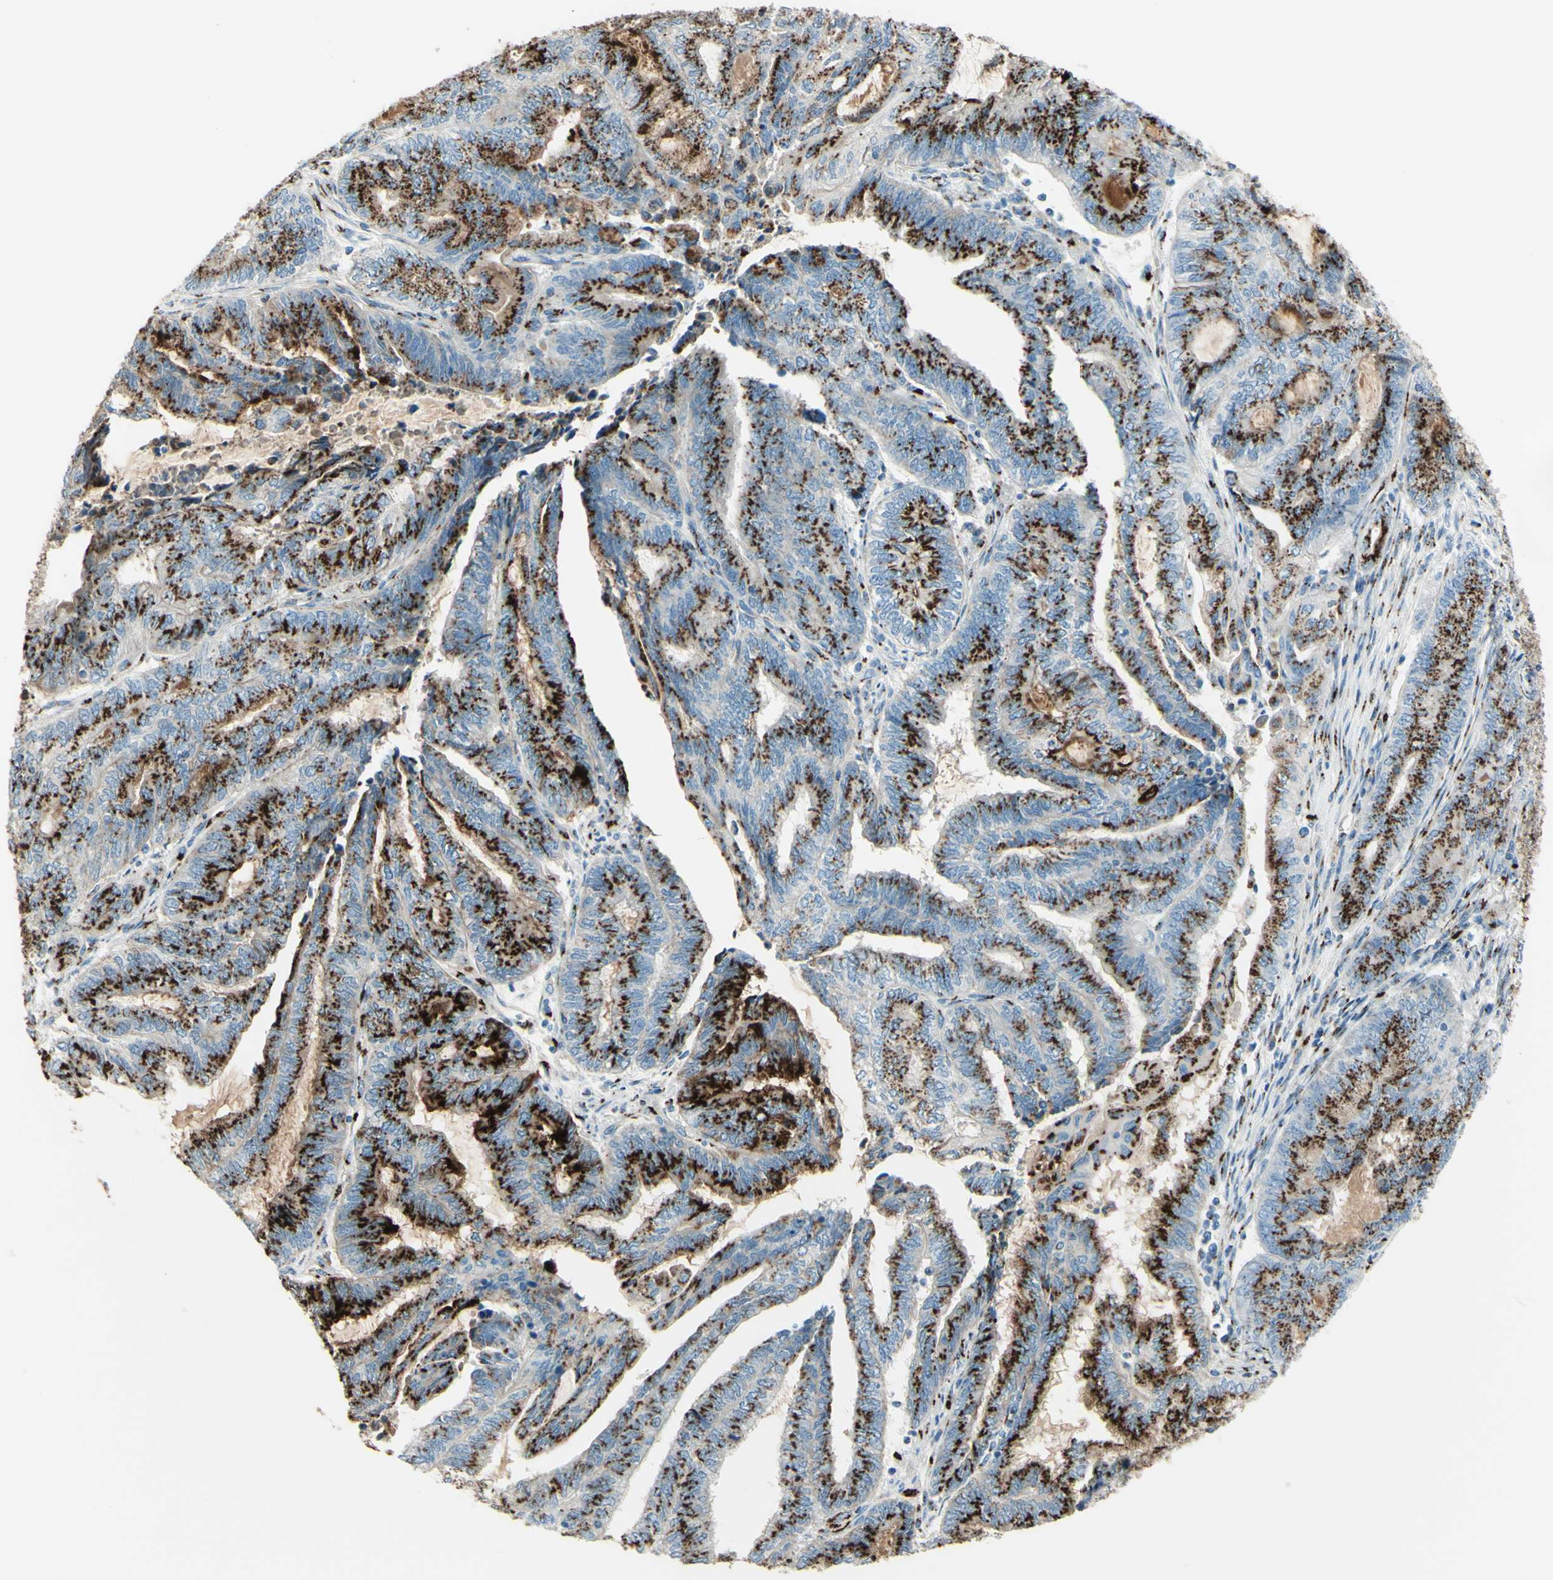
{"staining": {"intensity": "strong", "quantity": ">75%", "location": "cytoplasmic/membranous"}, "tissue": "endometrial cancer", "cell_type": "Tumor cells", "image_type": "cancer", "snomed": [{"axis": "morphology", "description": "Adenocarcinoma, NOS"}, {"axis": "topography", "description": "Uterus"}, {"axis": "topography", "description": "Endometrium"}], "caption": "Tumor cells demonstrate high levels of strong cytoplasmic/membranous staining in about >75% of cells in endometrial adenocarcinoma. (Brightfield microscopy of DAB IHC at high magnification).", "gene": "B4GALT1", "patient": {"sex": "female", "age": 70}}